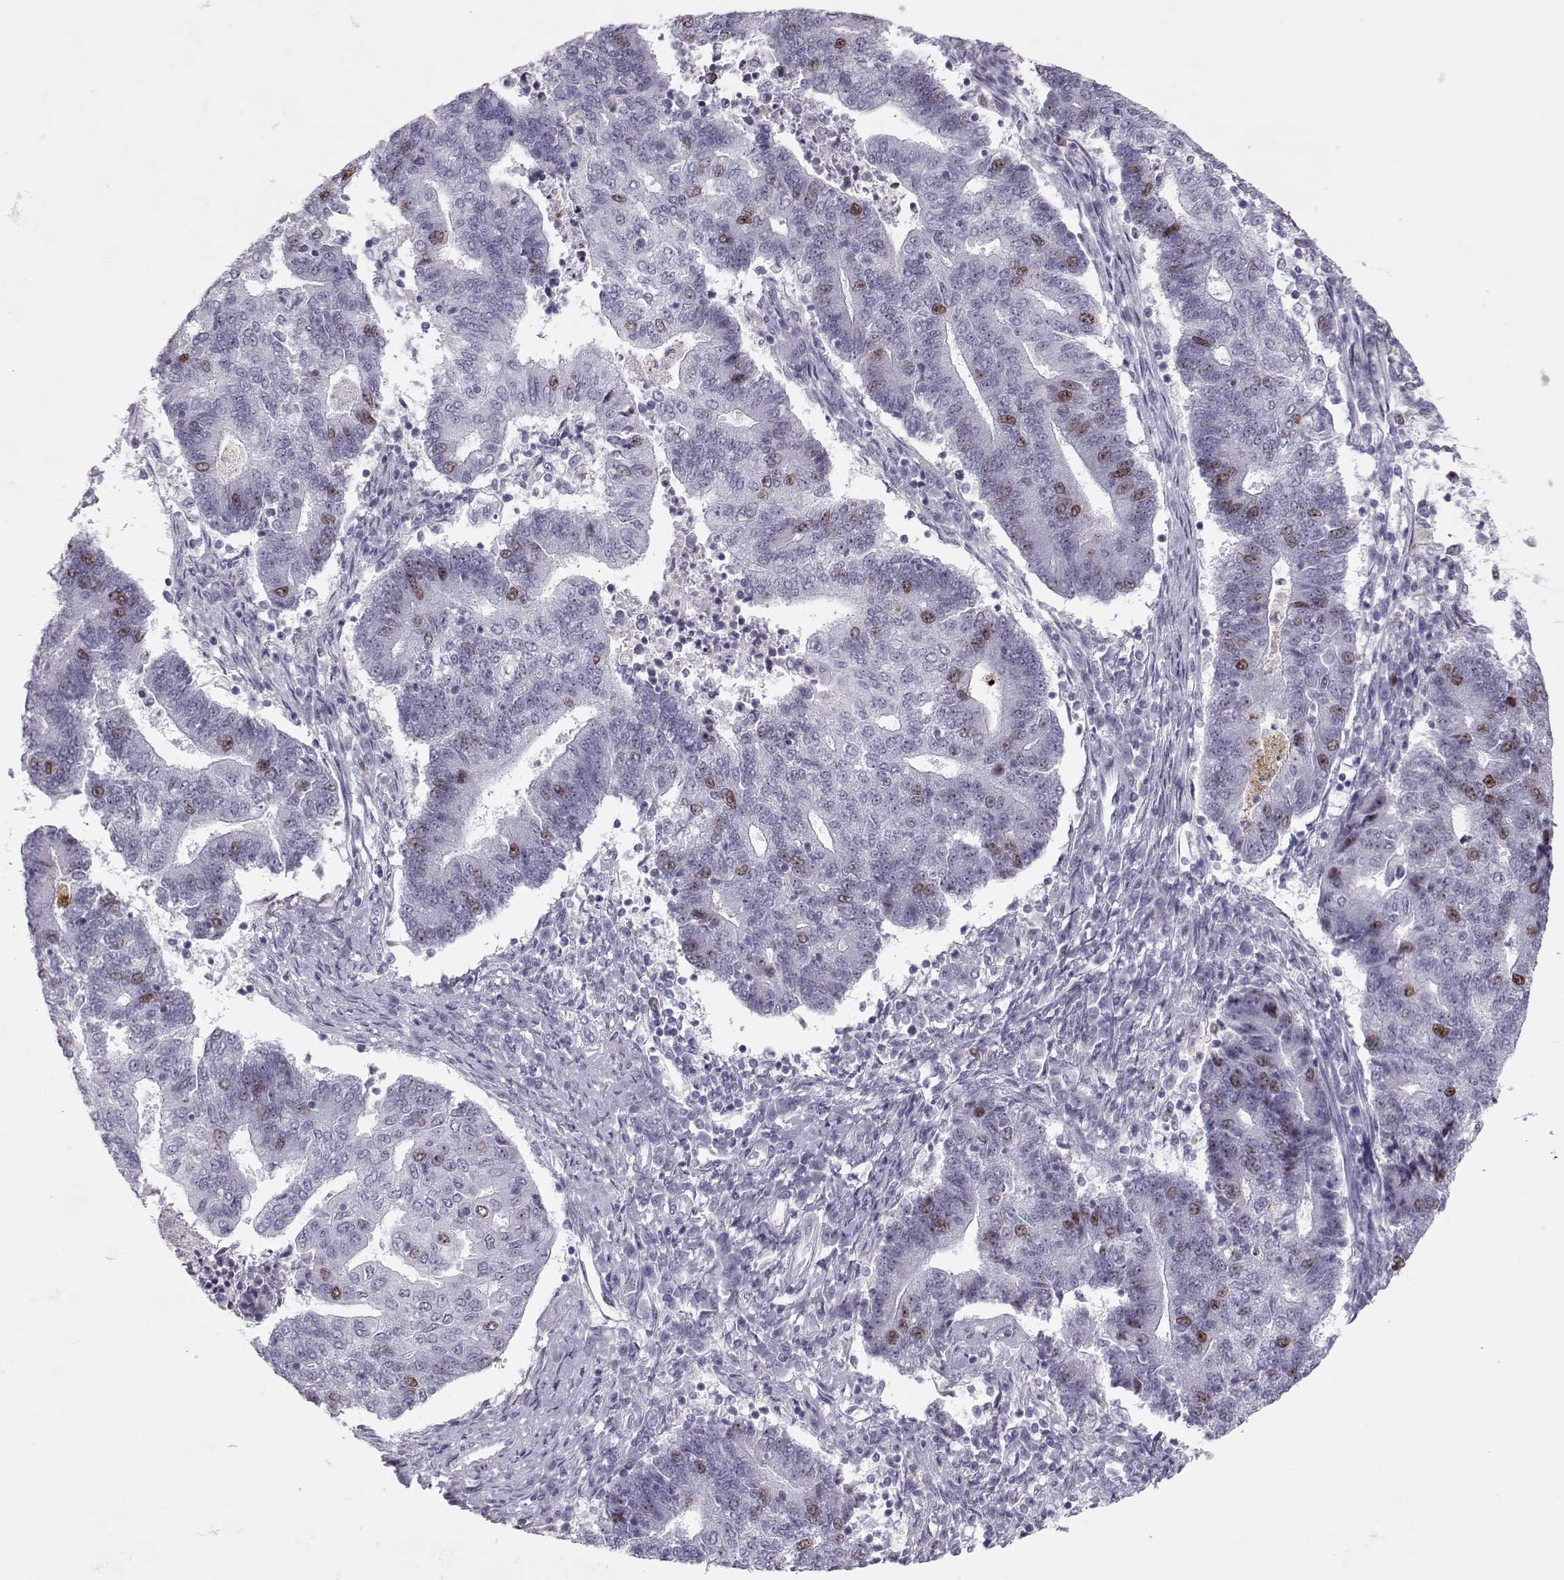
{"staining": {"intensity": "moderate", "quantity": "<25%", "location": "nuclear"}, "tissue": "endometrial cancer", "cell_type": "Tumor cells", "image_type": "cancer", "snomed": [{"axis": "morphology", "description": "Adenocarcinoma, NOS"}, {"axis": "topography", "description": "Uterus"}, {"axis": "topography", "description": "Endometrium"}], "caption": "A high-resolution micrograph shows immunohistochemistry (IHC) staining of endometrial adenocarcinoma, which demonstrates moderate nuclear staining in approximately <25% of tumor cells.", "gene": "SGO1", "patient": {"sex": "female", "age": 54}}